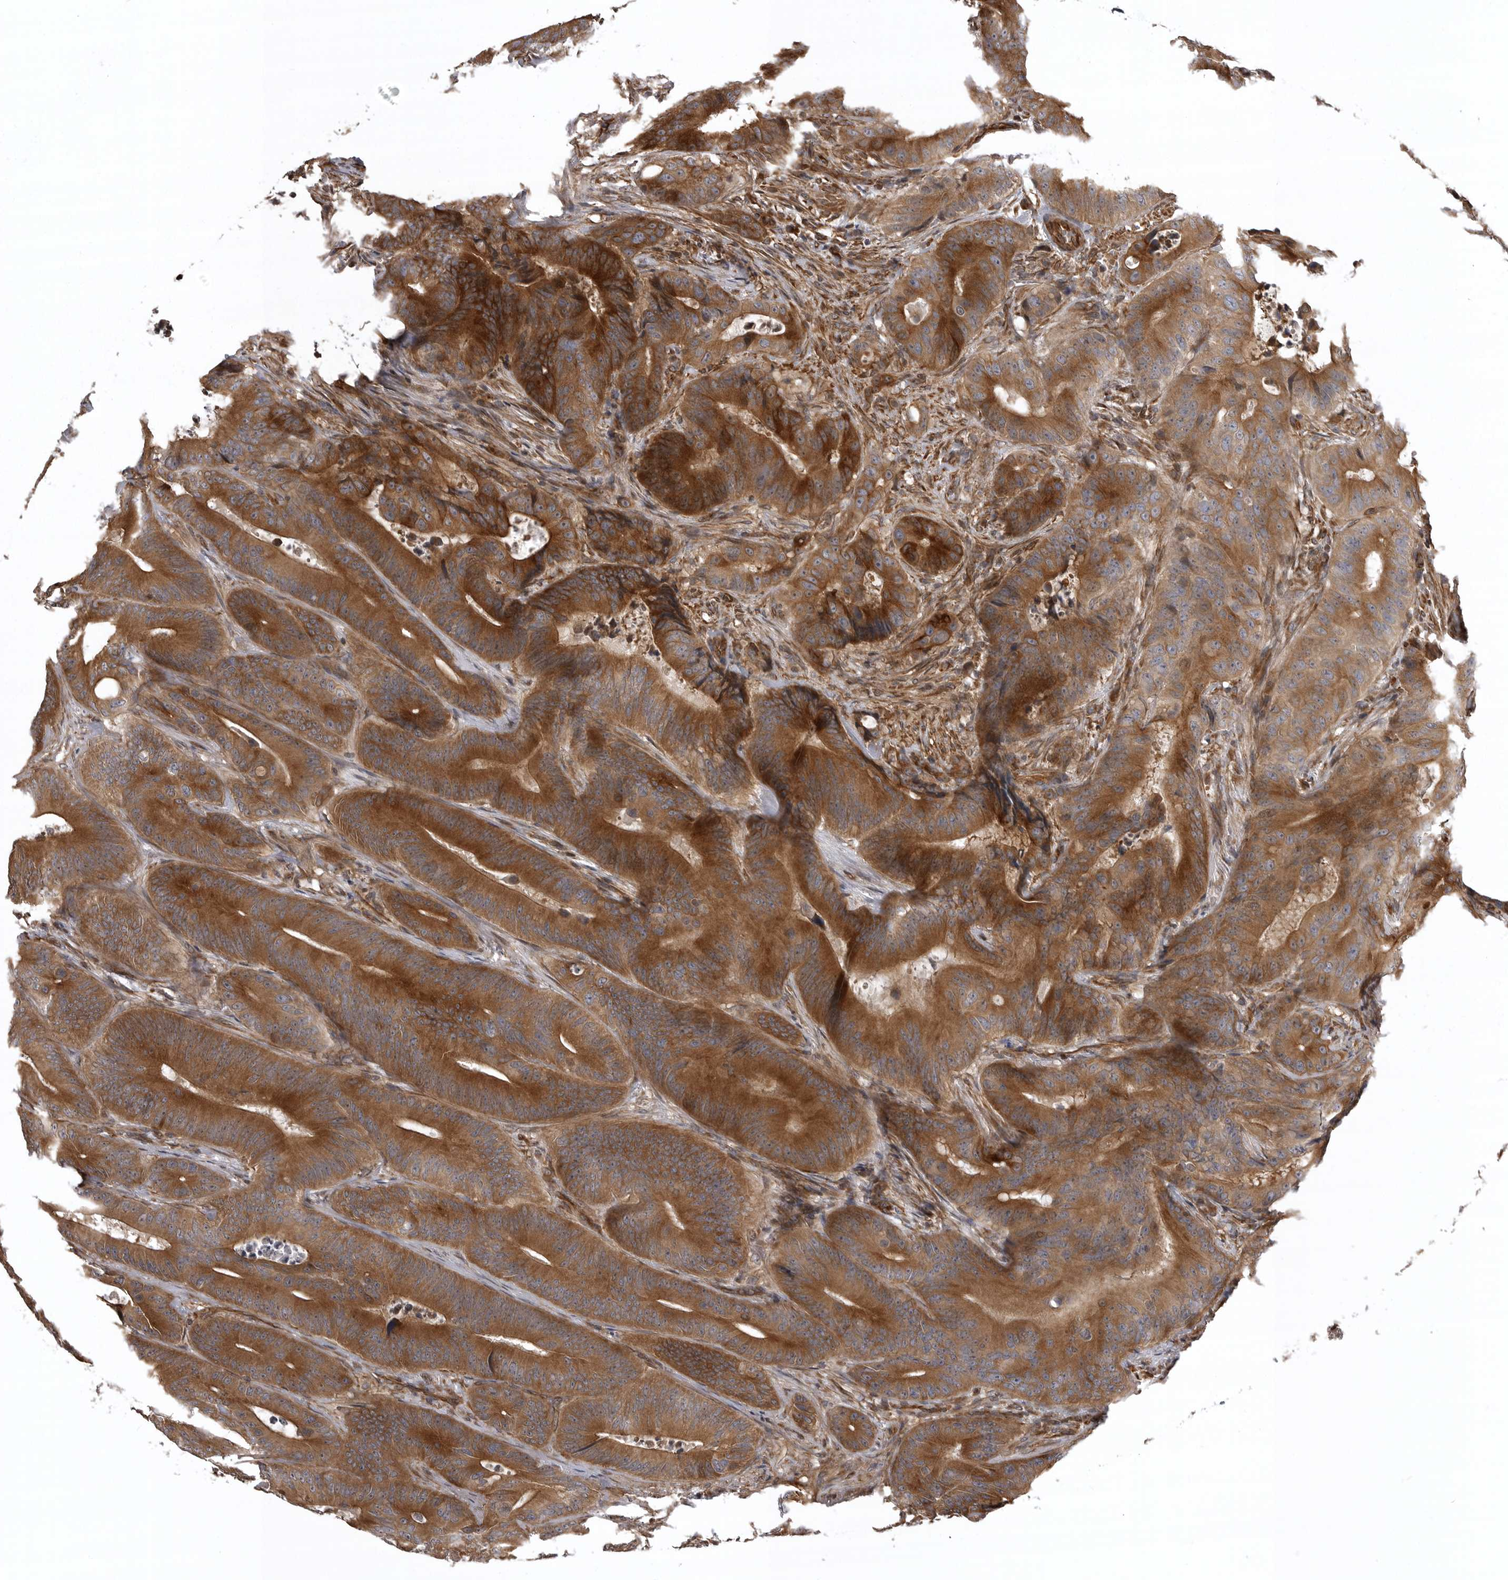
{"staining": {"intensity": "strong", "quantity": ">75%", "location": "cytoplasmic/membranous"}, "tissue": "colorectal cancer", "cell_type": "Tumor cells", "image_type": "cancer", "snomed": [{"axis": "morphology", "description": "Adenocarcinoma, NOS"}, {"axis": "topography", "description": "Colon"}], "caption": "Strong cytoplasmic/membranous positivity is present in about >75% of tumor cells in adenocarcinoma (colorectal). (Brightfield microscopy of DAB IHC at high magnification).", "gene": "ZNRF1", "patient": {"sex": "male", "age": 83}}